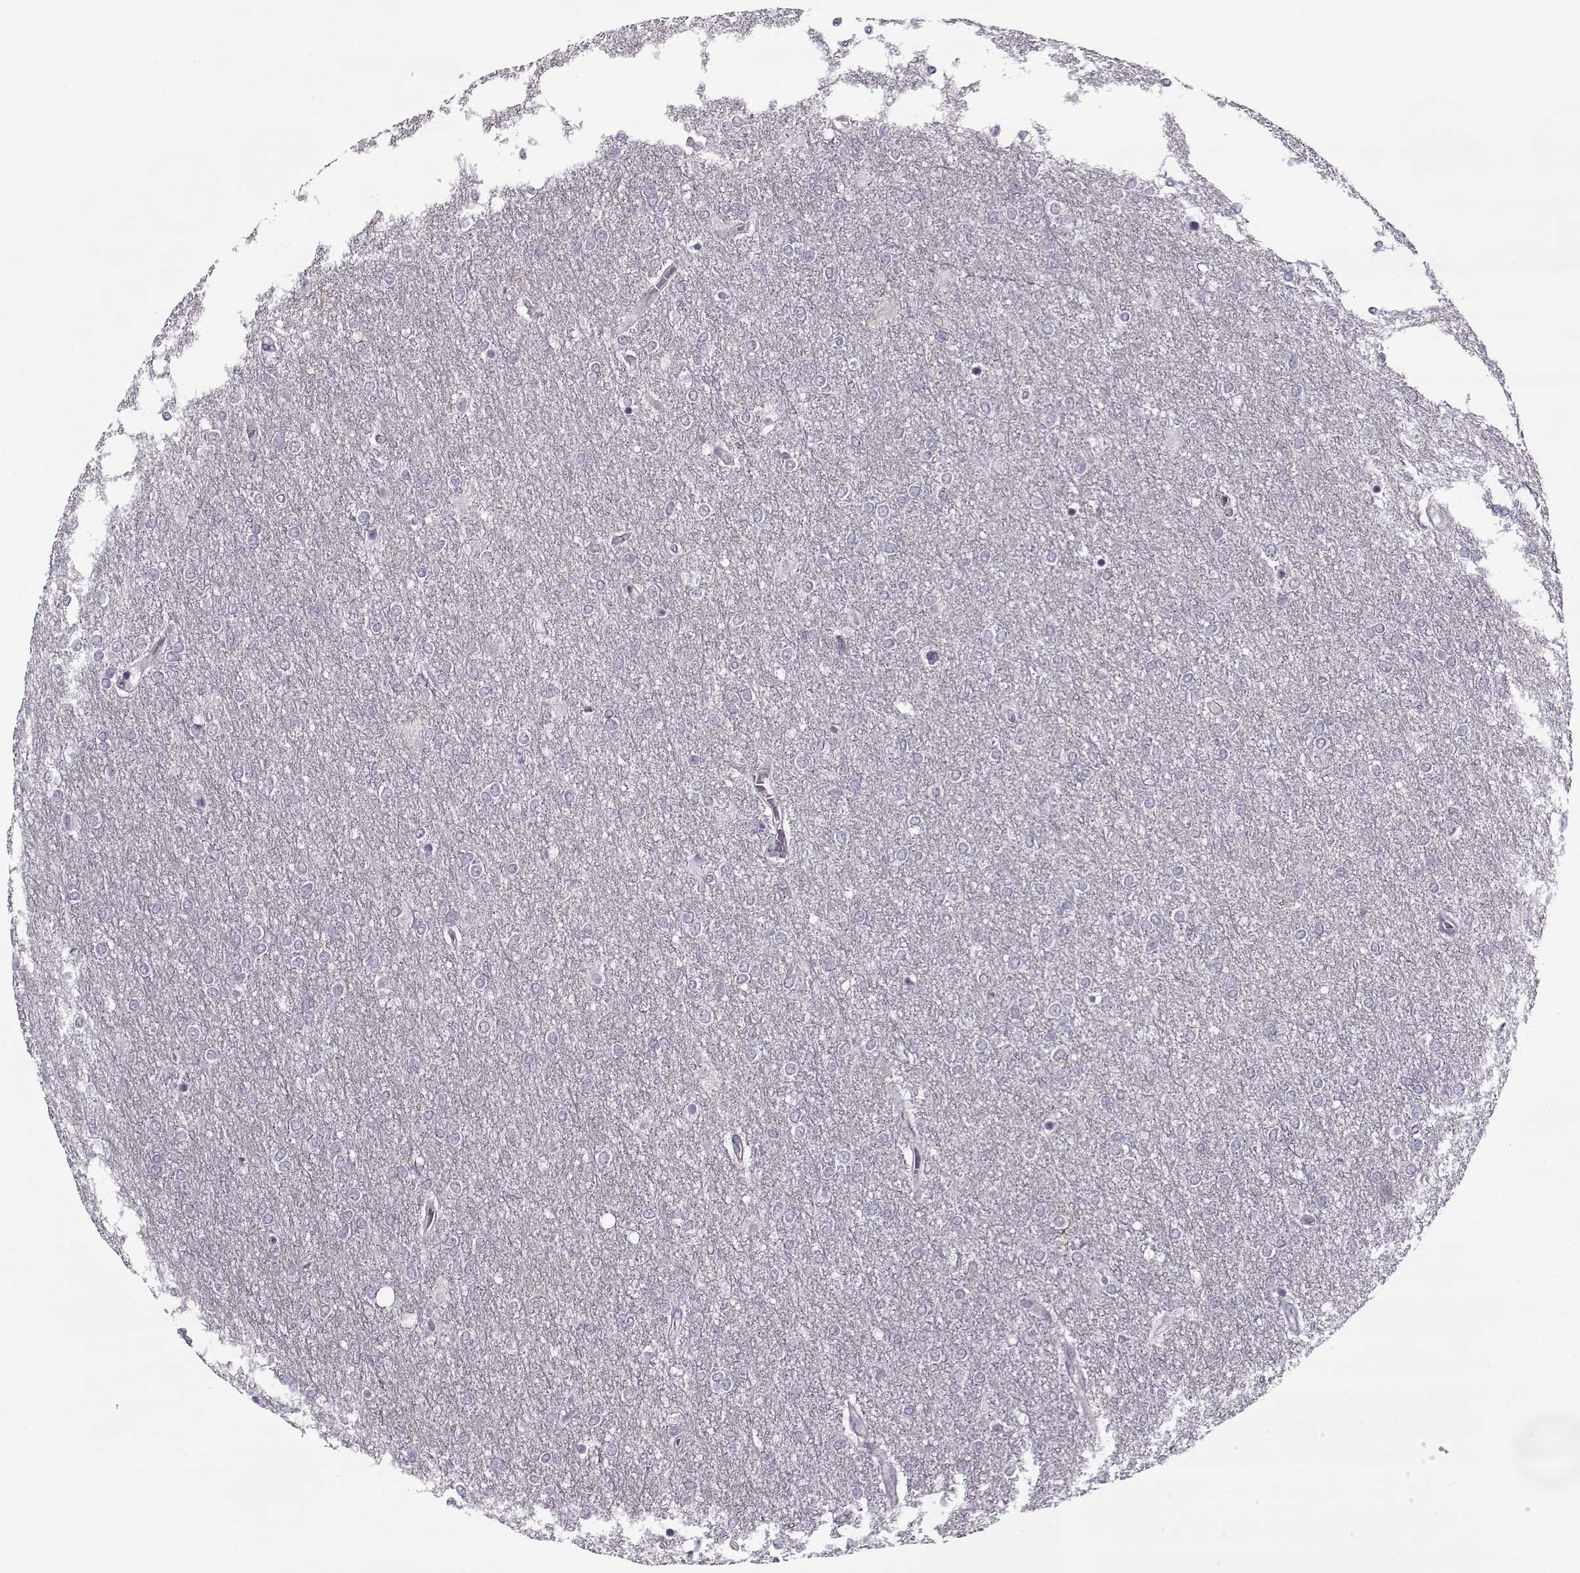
{"staining": {"intensity": "negative", "quantity": "none", "location": "none"}, "tissue": "glioma", "cell_type": "Tumor cells", "image_type": "cancer", "snomed": [{"axis": "morphology", "description": "Glioma, malignant, High grade"}, {"axis": "topography", "description": "Brain"}], "caption": "This micrograph is of malignant high-grade glioma stained with immunohistochemistry (IHC) to label a protein in brown with the nuclei are counter-stained blue. There is no staining in tumor cells.", "gene": "PNMT", "patient": {"sex": "female", "age": 61}}